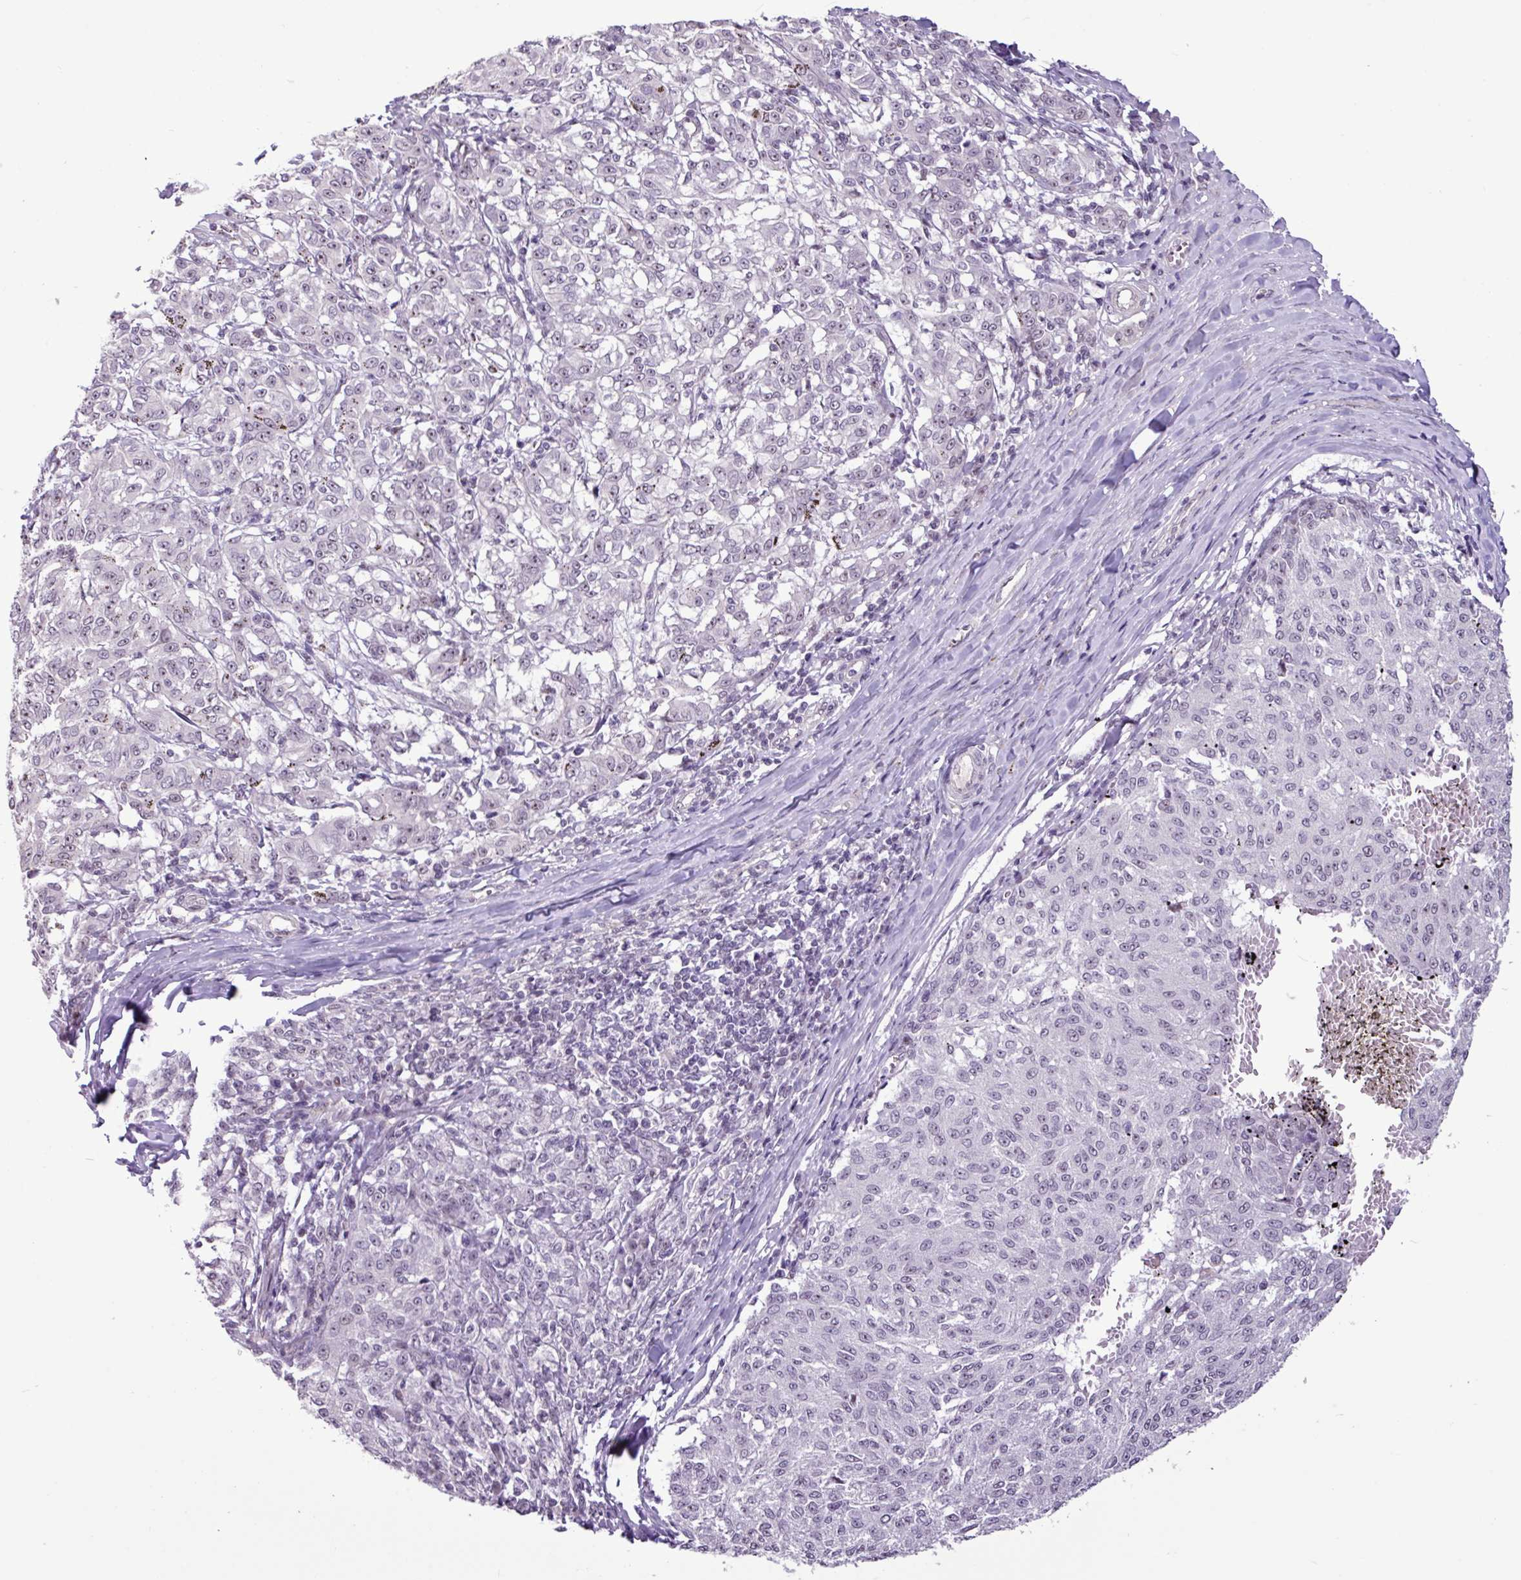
{"staining": {"intensity": "negative", "quantity": "none", "location": "none"}, "tissue": "melanoma", "cell_type": "Tumor cells", "image_type": "cancer", "snomed": [{"axis": "morphology", "description": "Malignant melanoma, NOS"}, {"axis": "topography", "description": "Skin"}], "caption": "Tumor cells show no significant expression in melanoma.", "gene": "UTP18", "patient": {"sex": "female", "age": 72}}